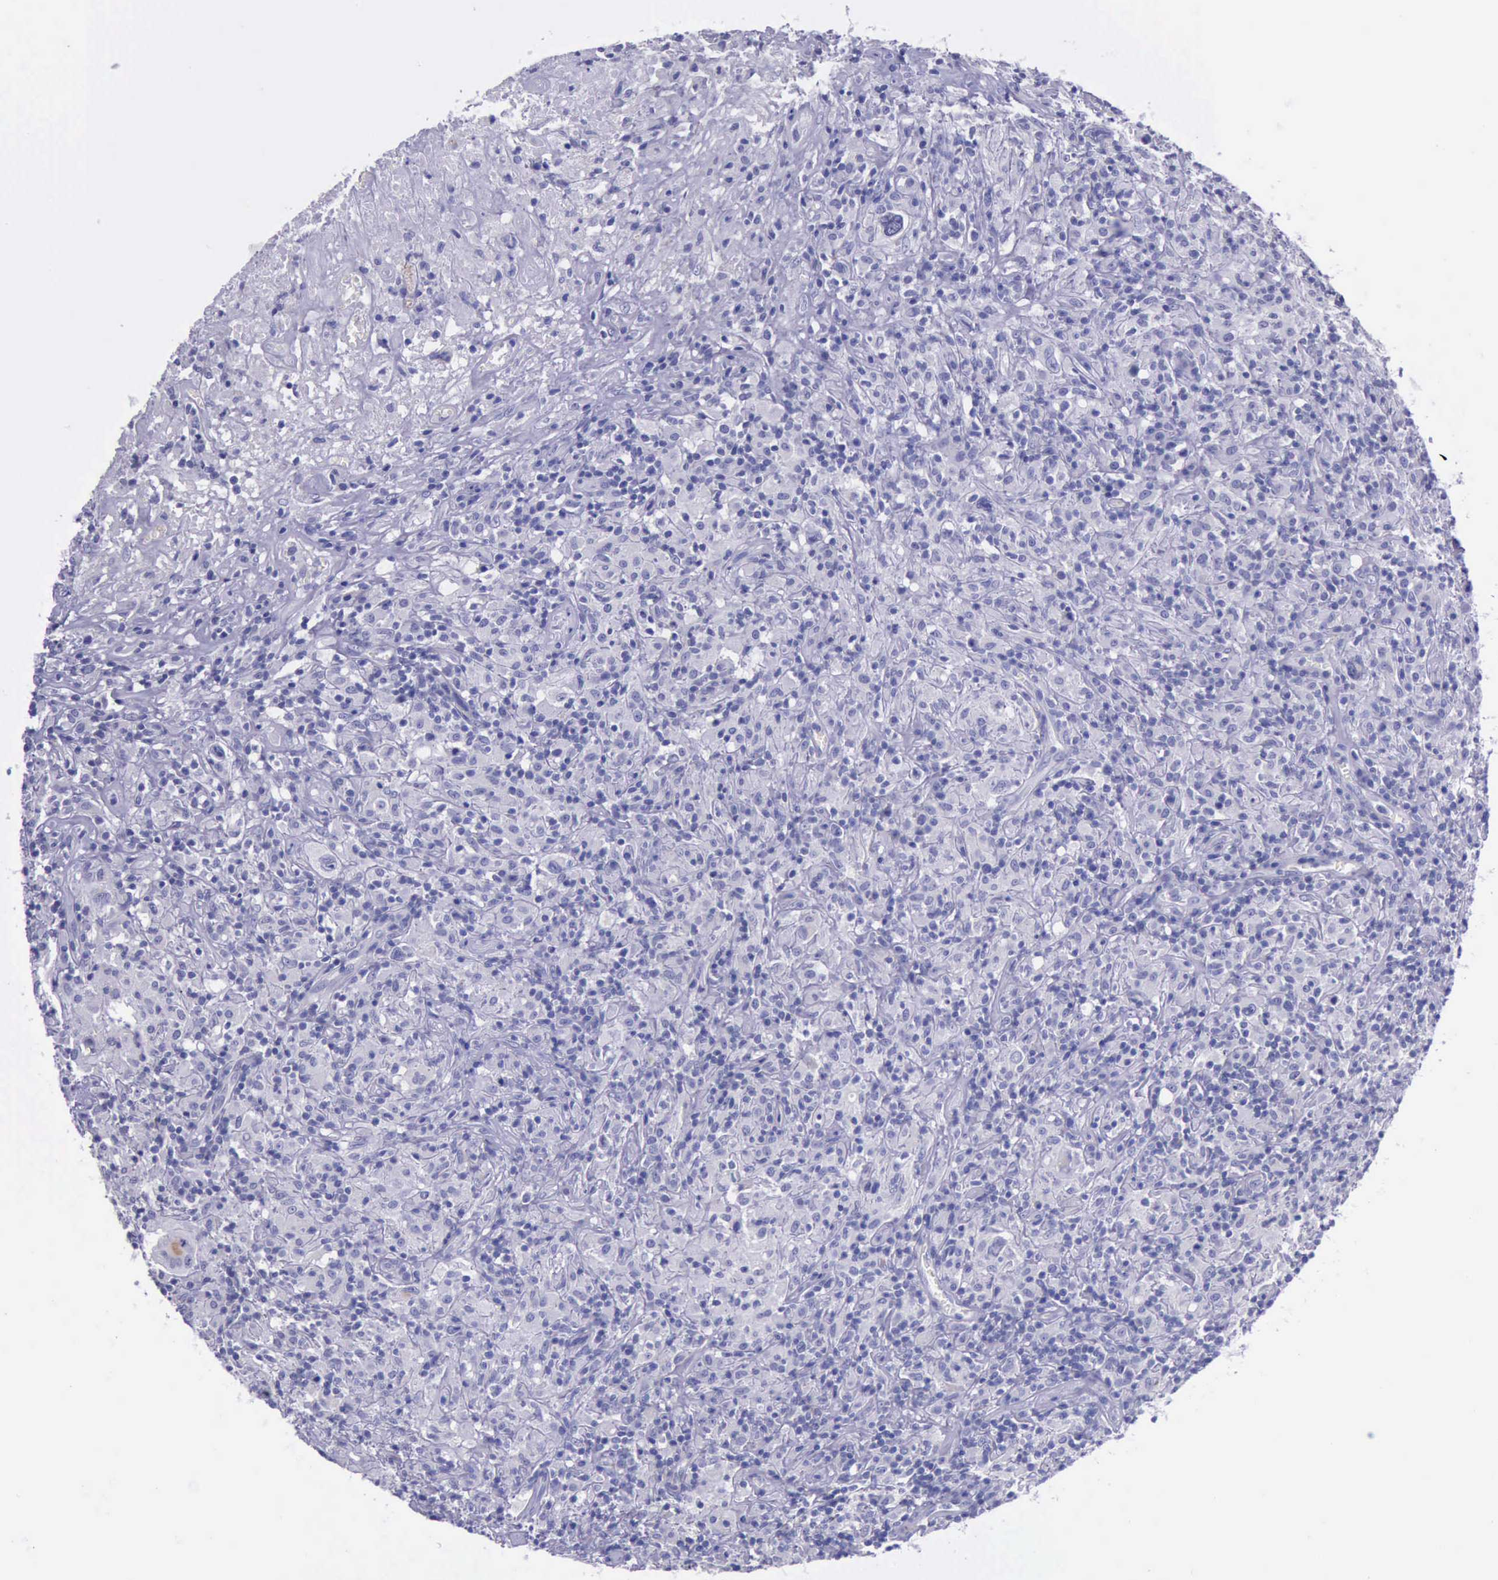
{"staining": {"intensity": "negative", "quantity": "none", "location": "none"}, "tissue": "lymphoma", "cell_type": "Tumor cells", "image_type": "cancer", "snomed": [{"axis": "morphology", "description": "Hodgkin's disease, NOS"}, {"axis": "topography", "description": "Lymph node"}], "caption": "Immunohistochemical staining of Hodgkin's disease demonstrates no significant expression in tumor cells.", "gene": "GLA", "patient": {"sex": "male", "age": 46}}